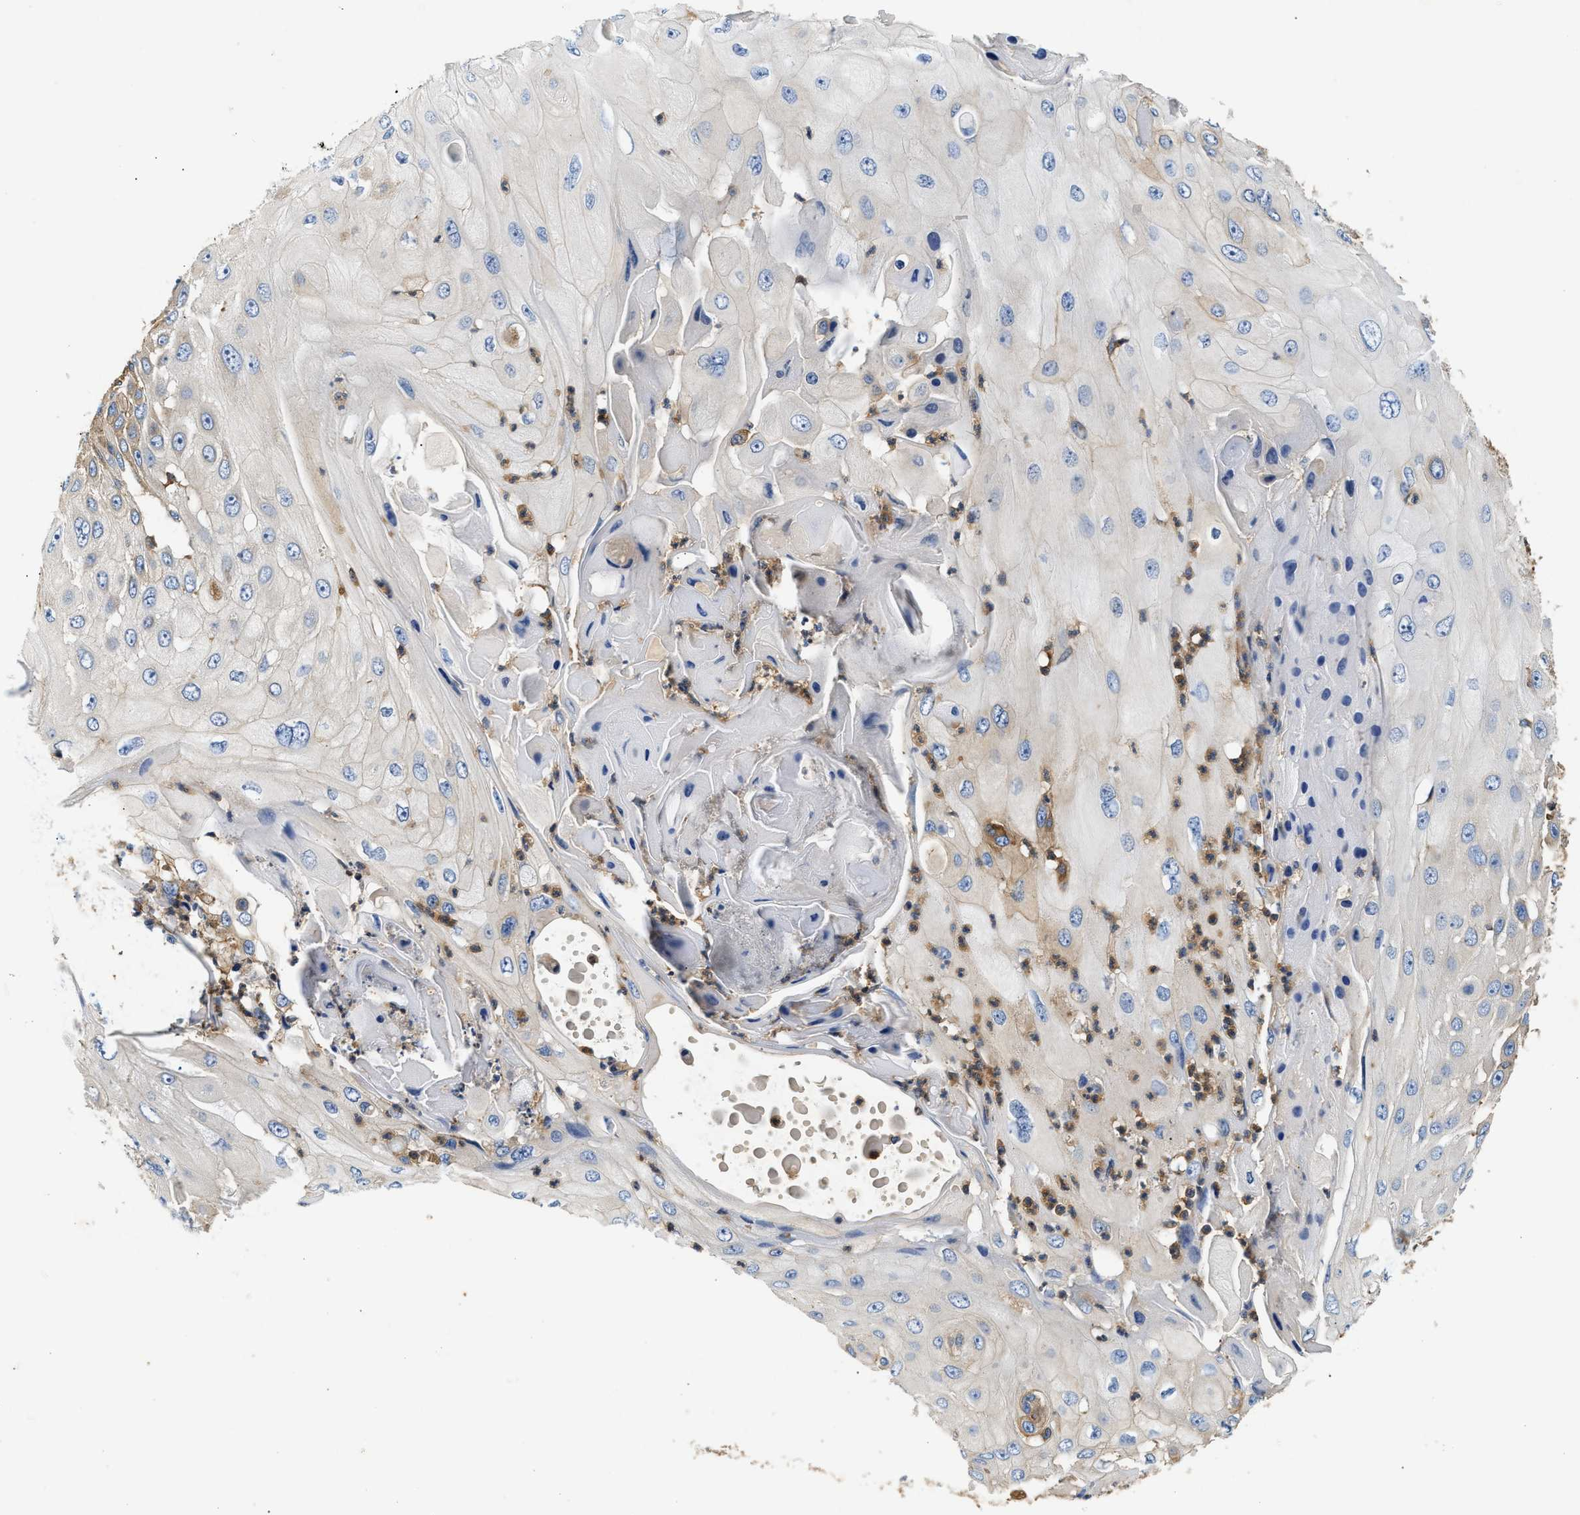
{"staining": {"intensity": "negative", "quantity": "none", "location": "none"}, "tissue": "skin cancer", "cell_type": "Tumor cells", "image_type": "cancer", "snomed": [{"axis": "morphology", "description": "Squamous cell carcinoma, NOS"}, {"axis": "topography", "description": "Skin"}], "caption": "Immunohistochemistry of human skin cancer (squamous cell carcinoma) displays no staining in tumor cells.", "gene": "SAMD9L", "patient": {"sex": "female", "age": 44}}